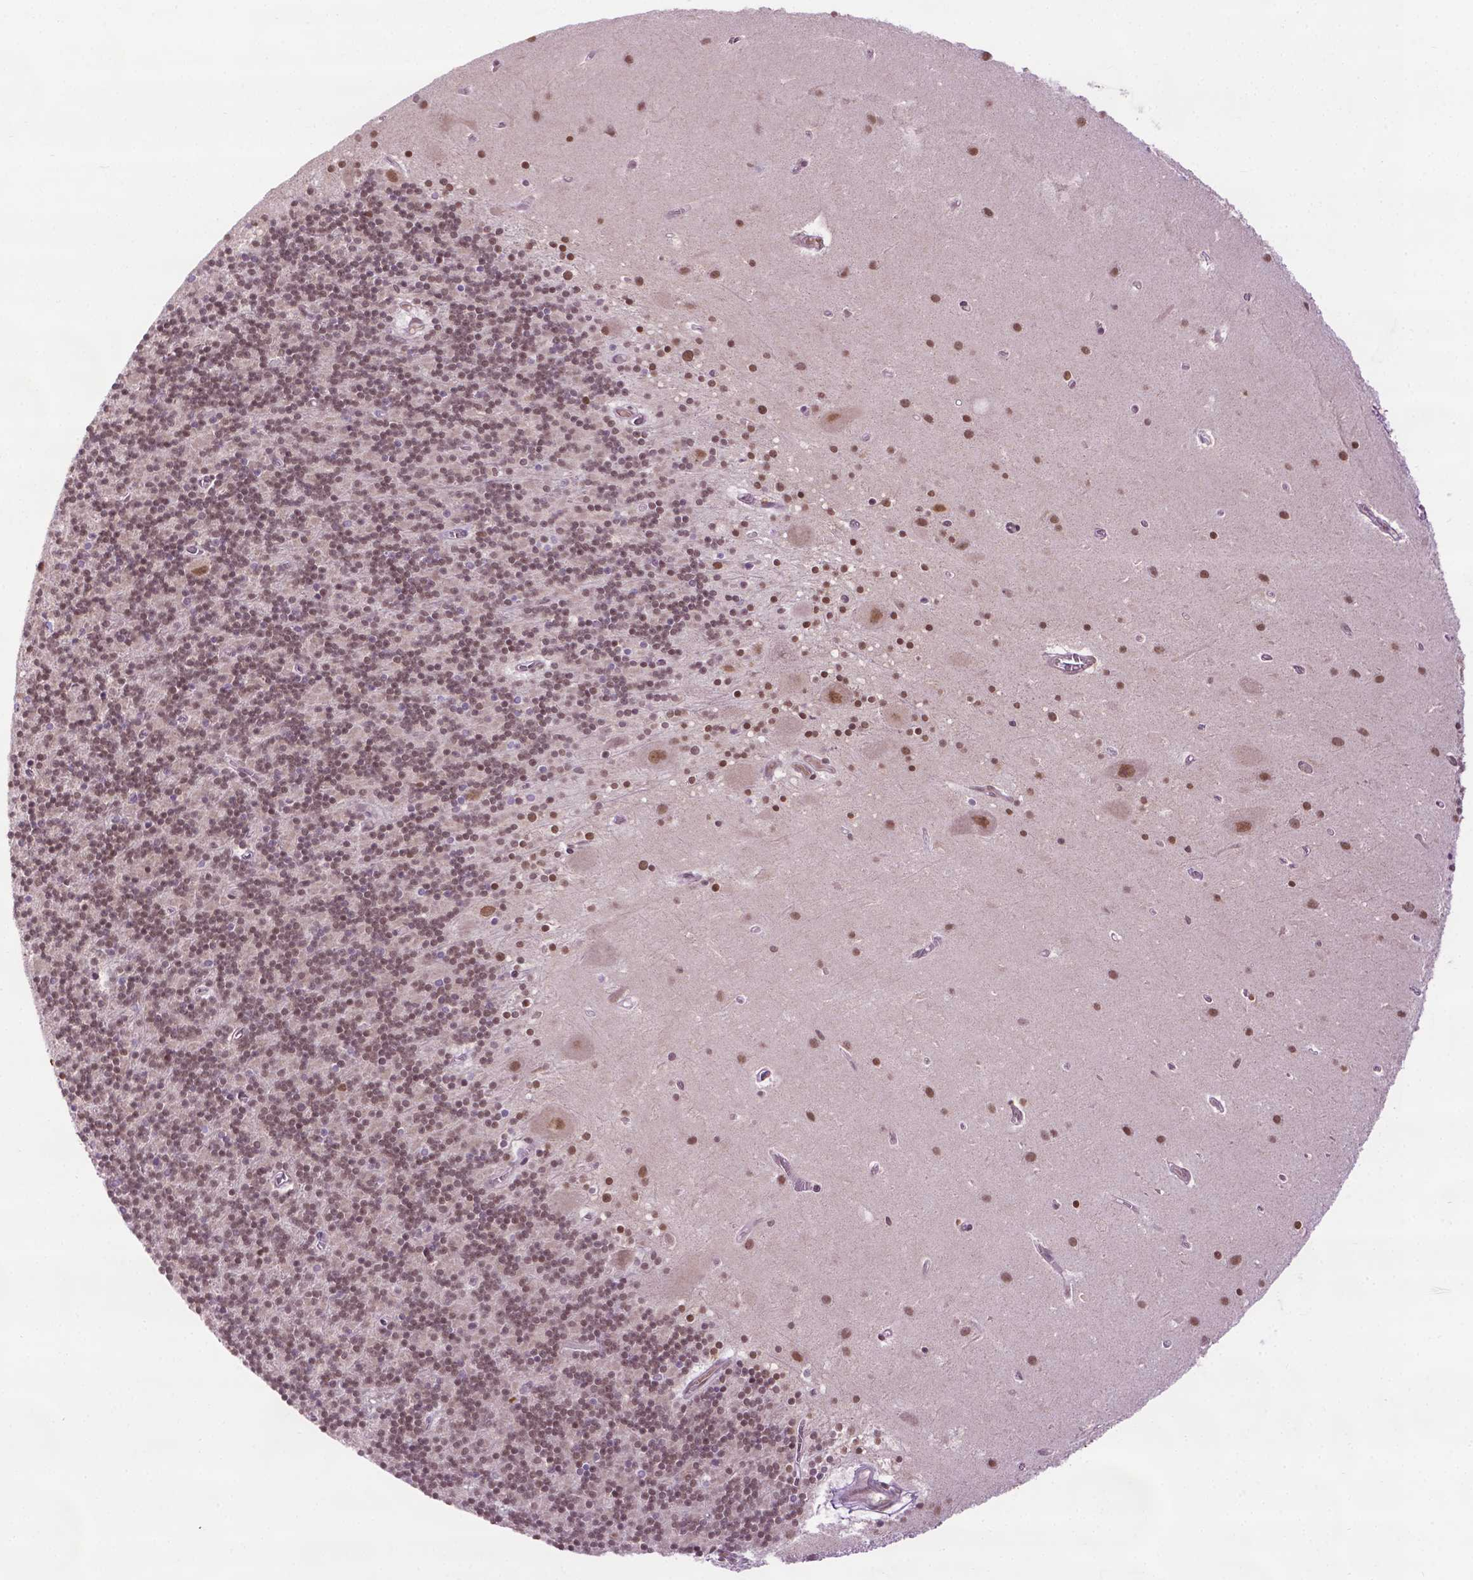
{"staining": {"intensity": "moderate", "quantity": "25%-75%", "location": "nuclear"}, "tissue": "cerebellum", "cell_type": "Cells in granular layer", "image_type": "normal", "snomed": [{"axis": "morphology", "description": "Normal tissue, NOS"}, {"axis": "topography", "description": "Cerebellum"}], "caption": "Immunohistochemistry (IHC) photomicrograph of benign cerebellum: cerebellum stained using immunohistochemistry exhibits medium levels of moderate protein expression localized specifically in the nuclear of cells in granular layer, appearing as a nuclear brown color.", "gene": "UBQLN4", "patient": {"sex": "male", "age": 70}}